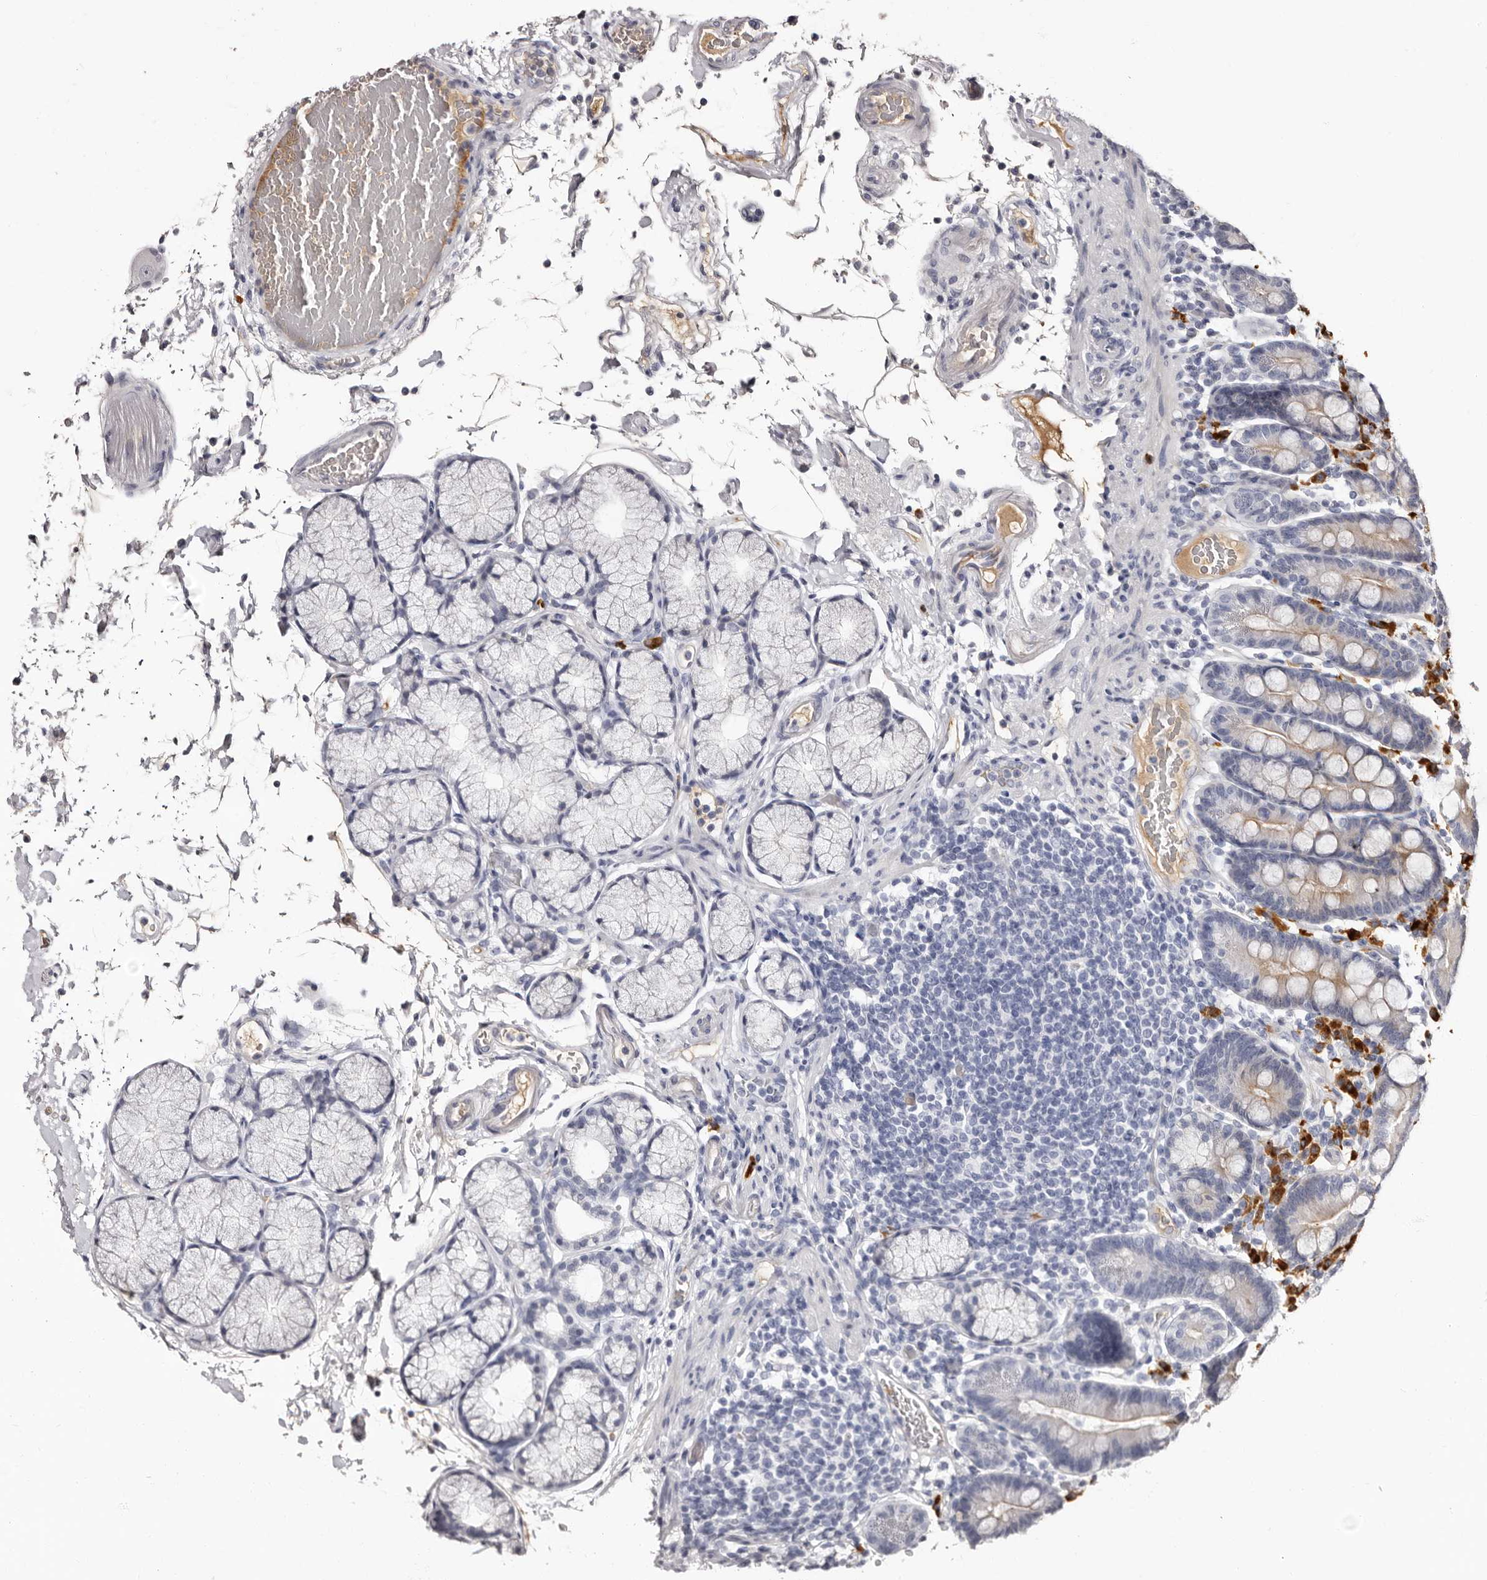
{"staining": {"intensity": "weak", "quantity": "25%-75%", "location": "cytoplasmic/membranous"}, "tissue": "duodenum", "cell_type": "Glandular cells", "image_type": "normal", "snomed": [{"axis": "morphology", "description": "Normal tissue, NOS"}, {"axis": "topography", "description": "Small intestine, NOS"}], "caption": "An image of duodenum stained for a protein demonstrates weak cytoplasmic/membranous brown staining in glandular cells. The protein of interest is stained brown, and the nuclei are stained in blue (DAB (3,3'-diaminobenzidine) IHC with brightfield microscopy, high magnification).", "gene": "TBC1D22B", "patient": {"sex": "female", "age": 71}}